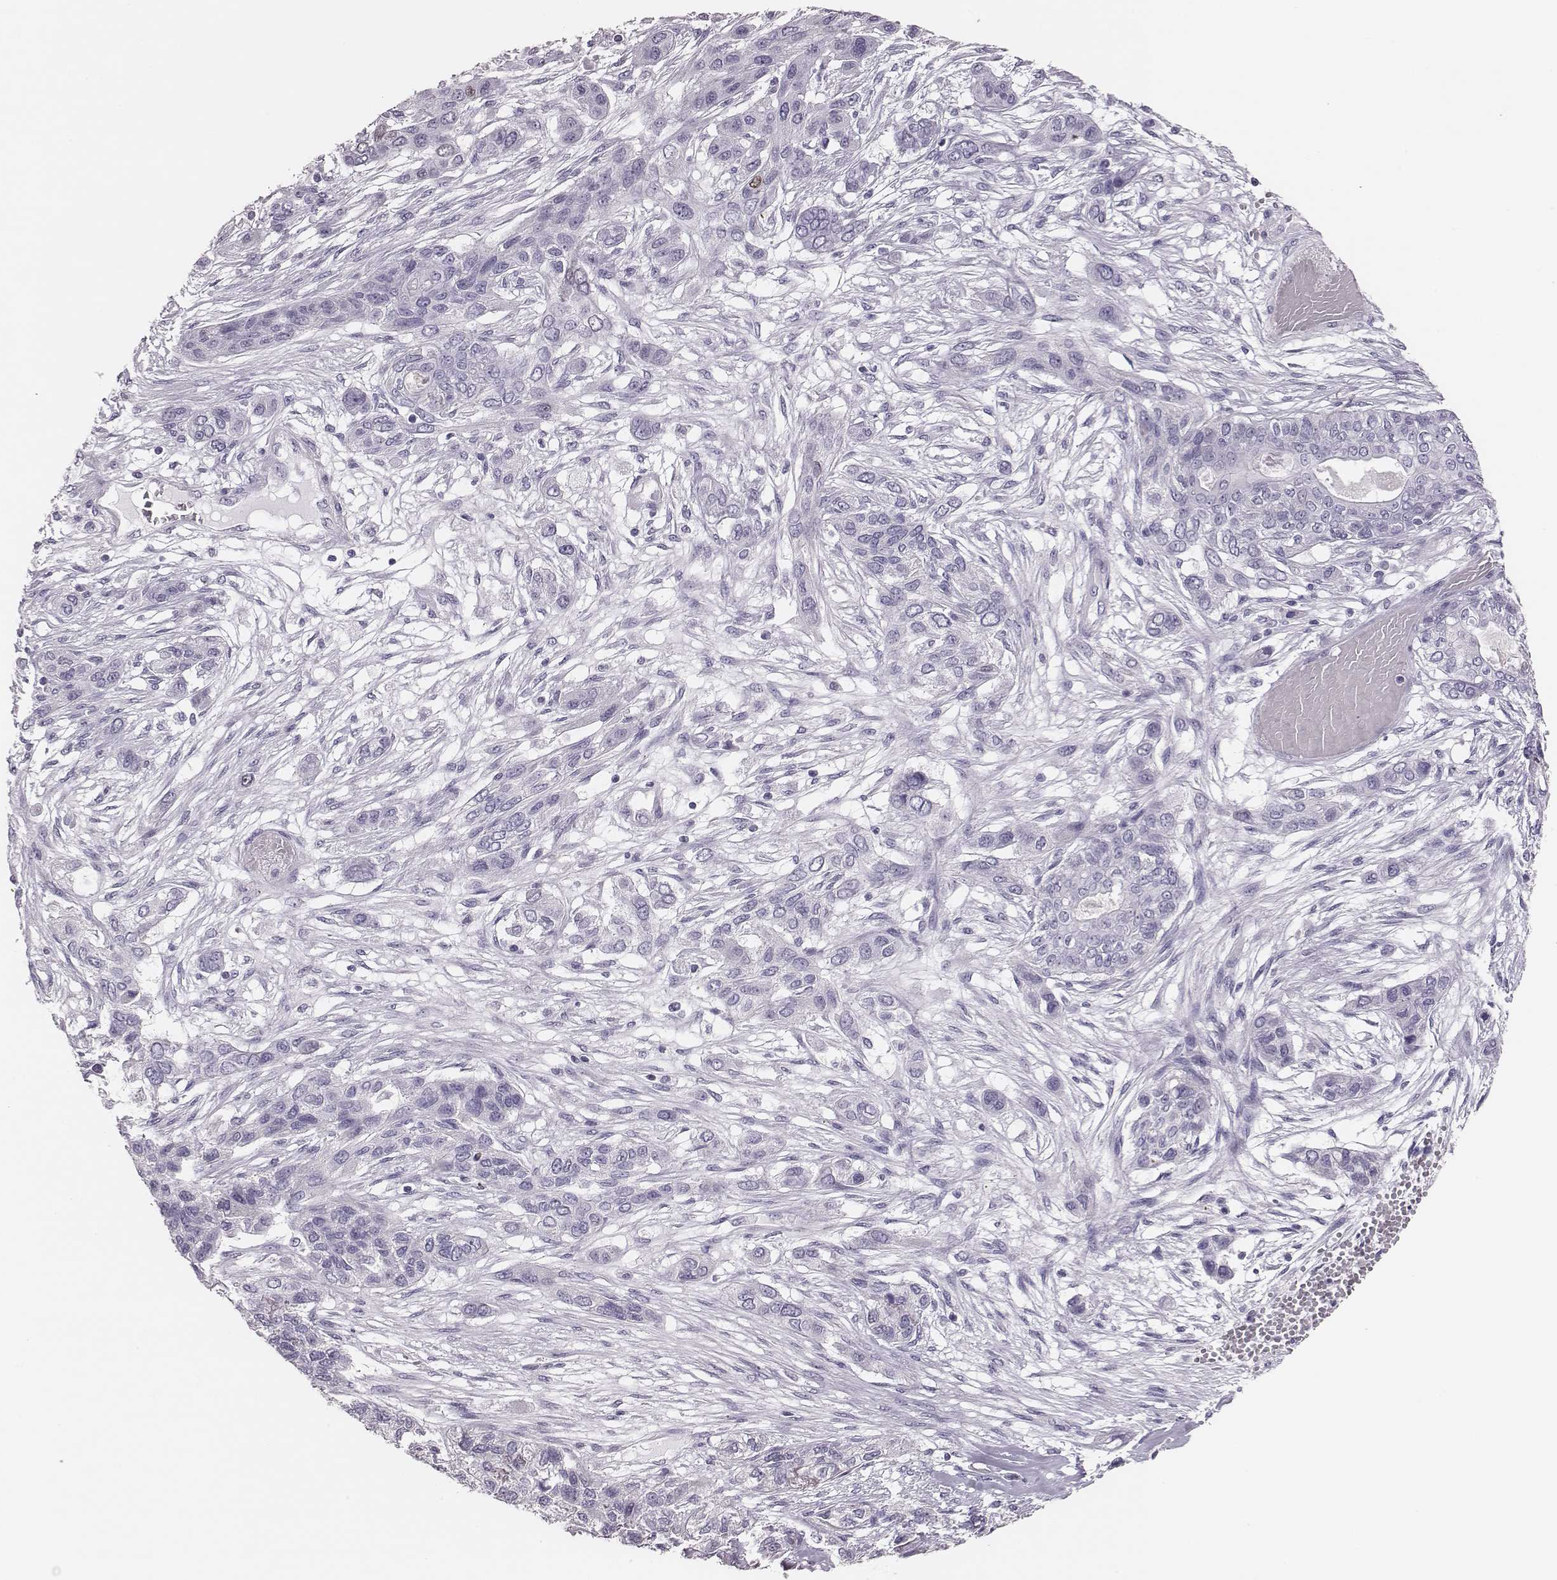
{"staining": {"intensity": "negative", "quantity": "none", "location": "none"}, "tissue": "lung cancer", "cell_type": "Tumor cells", "image_type": "cancer", "snomed": [{"axis": "morphology", "description": "Squamous cell carcinoma, NOS"}, {"axis": "topography", "description": "Lung"}], "caption": "Immunohistochemical staining of lung cancer (squamous cell carcinoma) shows no significant staining in tumor cells. (DAB (3,3'-diaminobenzidine) immunohistochemistry with hematoxylin counter stain).", "gene": "H1-6", "patient": {"sex": "female", "age": 70}}